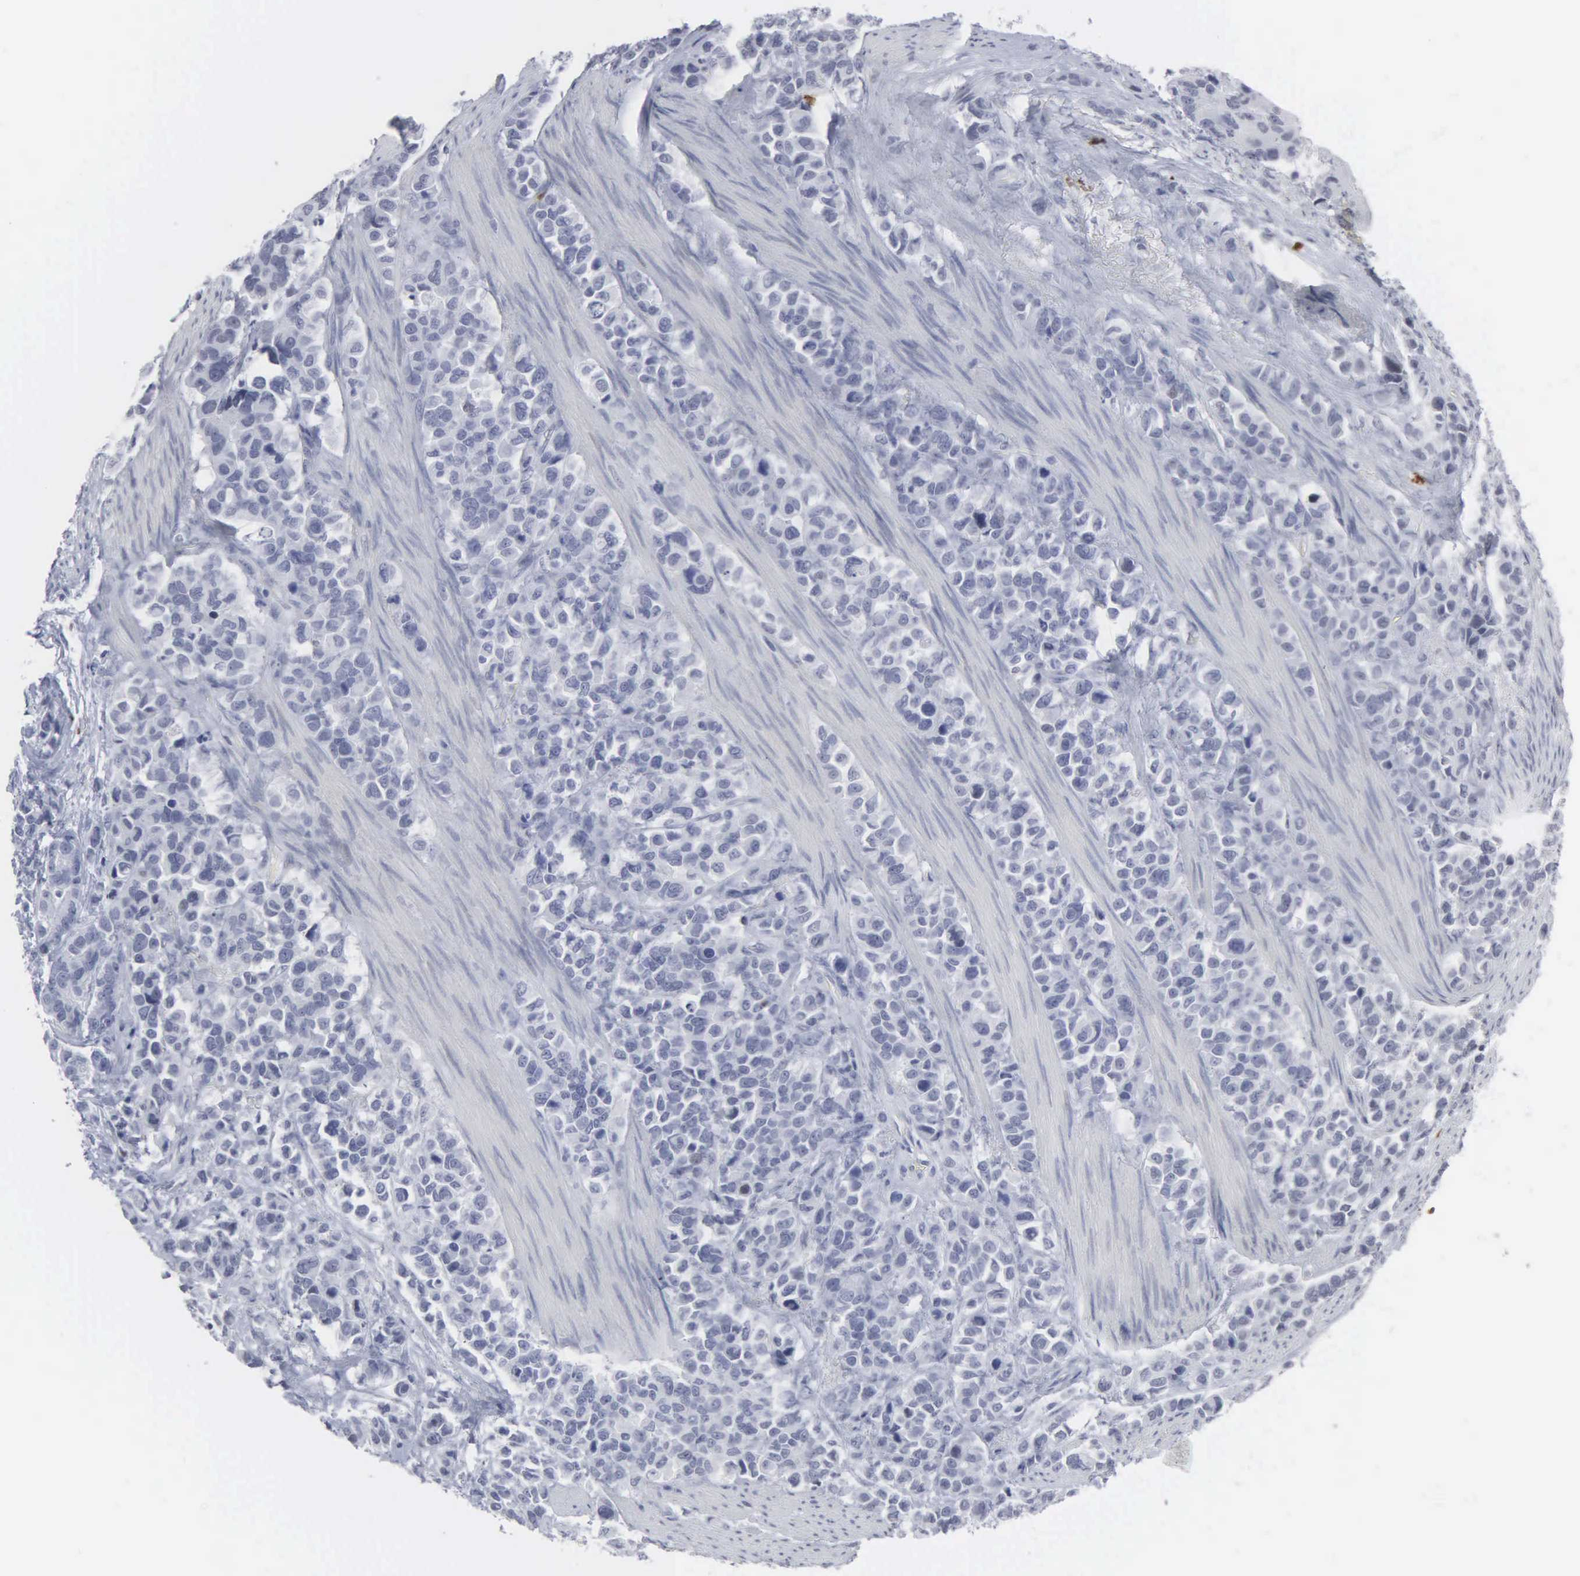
{"staining": {"intensity": "negative", "quantity": "none", "location": "none"}, "tissue": "stomach cancer", "cell_type": "Tumor cells", "image_type": "cancer", "snomed": [{"axis": "morphology", "description": "Adenocarcinoma, NOS"}, {"axis": "topography", "description": "Stomach, upper"}], "caption": "Tumor cells are negative for protein expression in human stomach adenocarcinoma.", "gene": "SPIN3", "patient": {"sex": "male", "age": 71}}